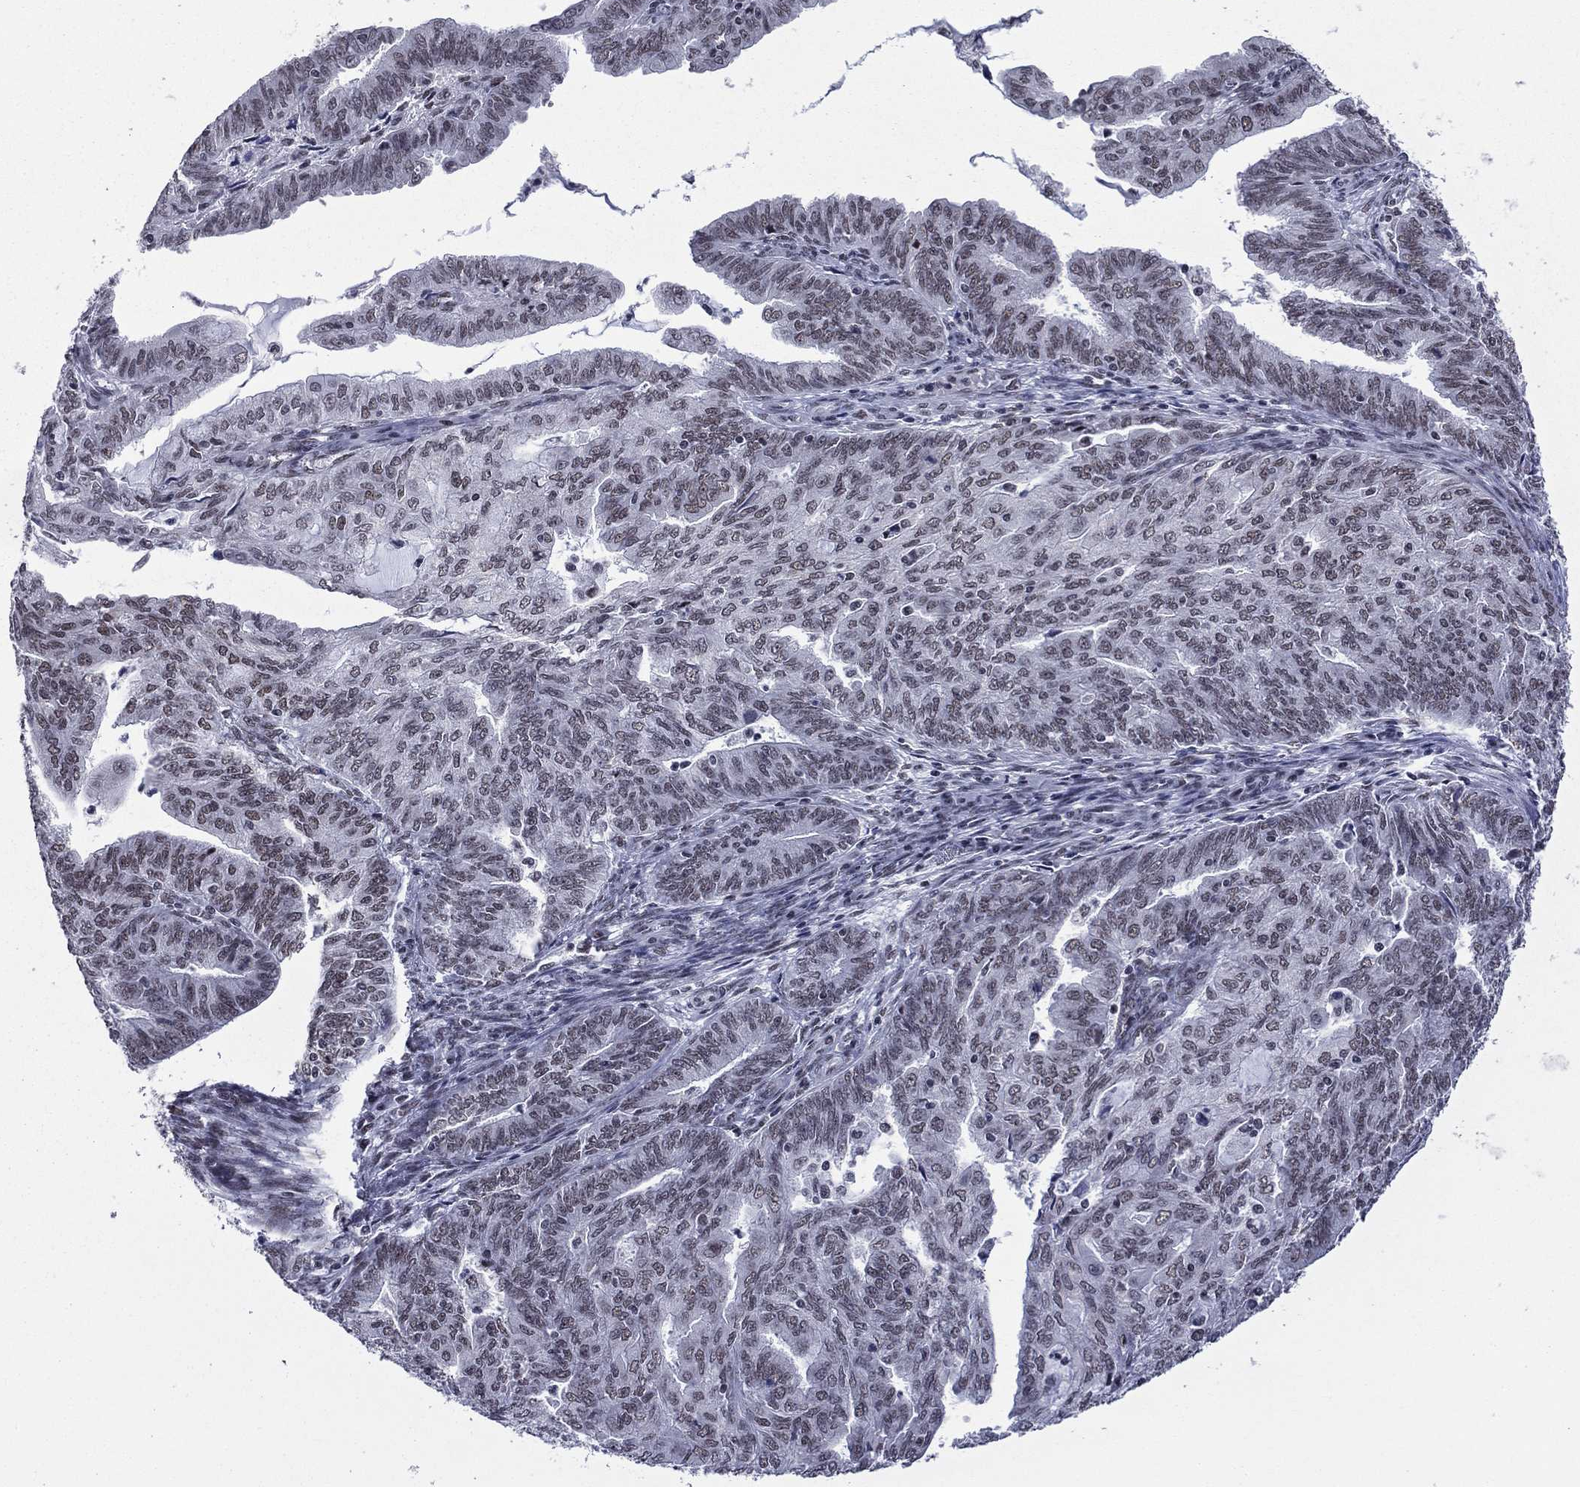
{"staining": {"intensity": "moderate", "quantity": "25%-75%", "location": "nuclear"}, "tissue": "endometrial cancer", "cell_type": "Tumor cells", "image_type": "cancer", "snomed": [{"axis": "morphology", "description": "Adenocarcinoma, NOS"}, {"axis": "topography", "description": "Endometrium"}], "caption": "This micrograph shows immunohistochemistry (IHC) staining of adenocarcinoma (endometrial), with medium moderate nuclear positivity in approximately 25%-75% of tumor cells.", "gene": "ETV5", "patient": {"sex": "female", "age": 82}}